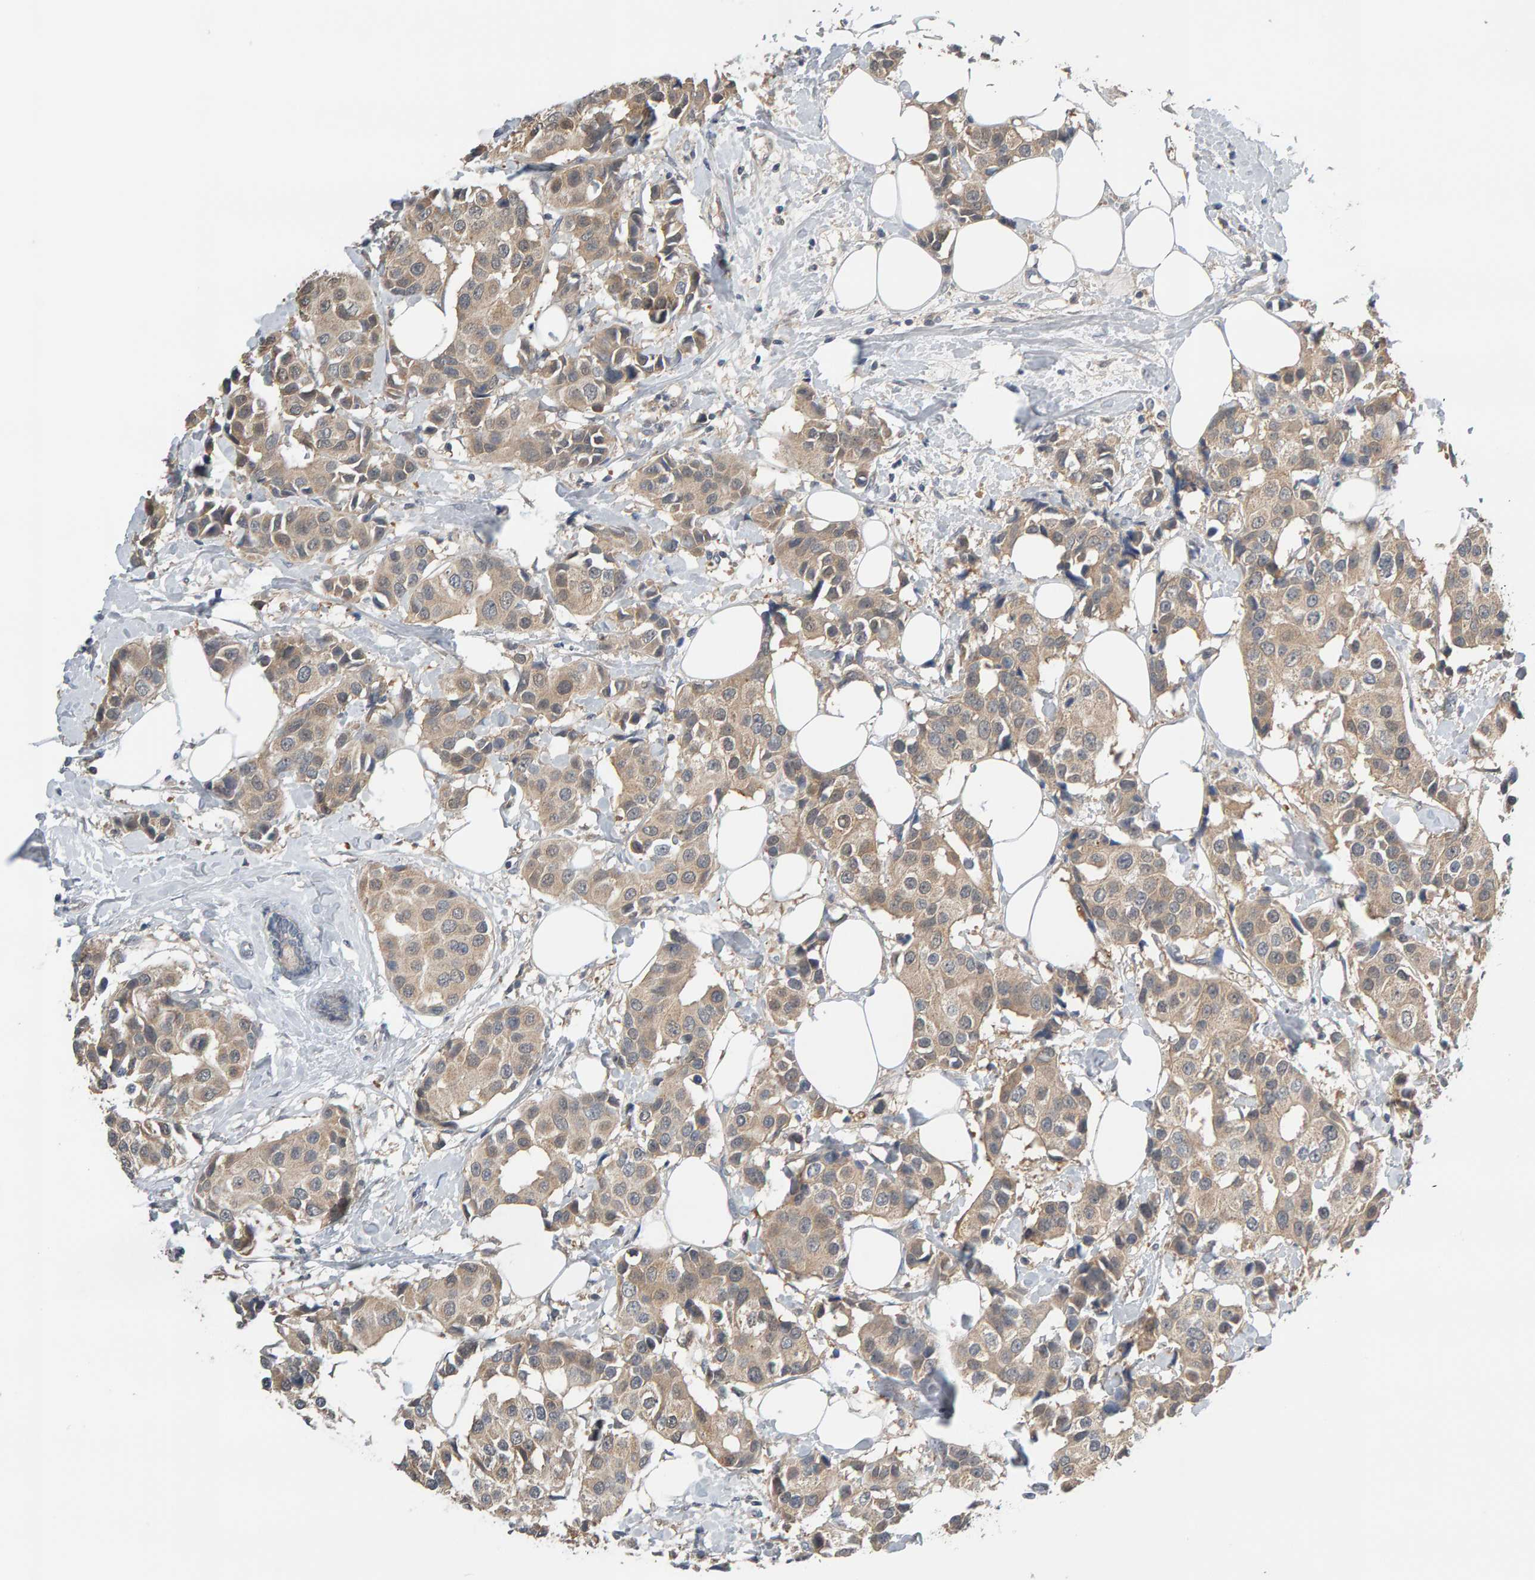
{"staining": {"intensity": "weak", "quantity": ">75%", "location": "cytoplasmic/membranous"}, "tissue": "breast cancer", "cell_type": "Tumor cells", "image_type": "cancer", "snomed": [{"axis": "morphology", "description": "Normal tissue, NOS"}, {"axis": "morphology", "description": "Duct carcinoma"}, {"axis": "topography", "description": "Breast"}], "caption": "Breast cancer (infiltrating ductal carcinoma) stained with immunohistochemistry shows weak cytoplasmic/membranous staining in about >75% of tumor cells. (DAB (3,3'-diaminobenzidine) = brown stain, brightfield microscopy at high magnification).", "gene": "GFUS", "patient": {"sex": "female", "age": 39}}